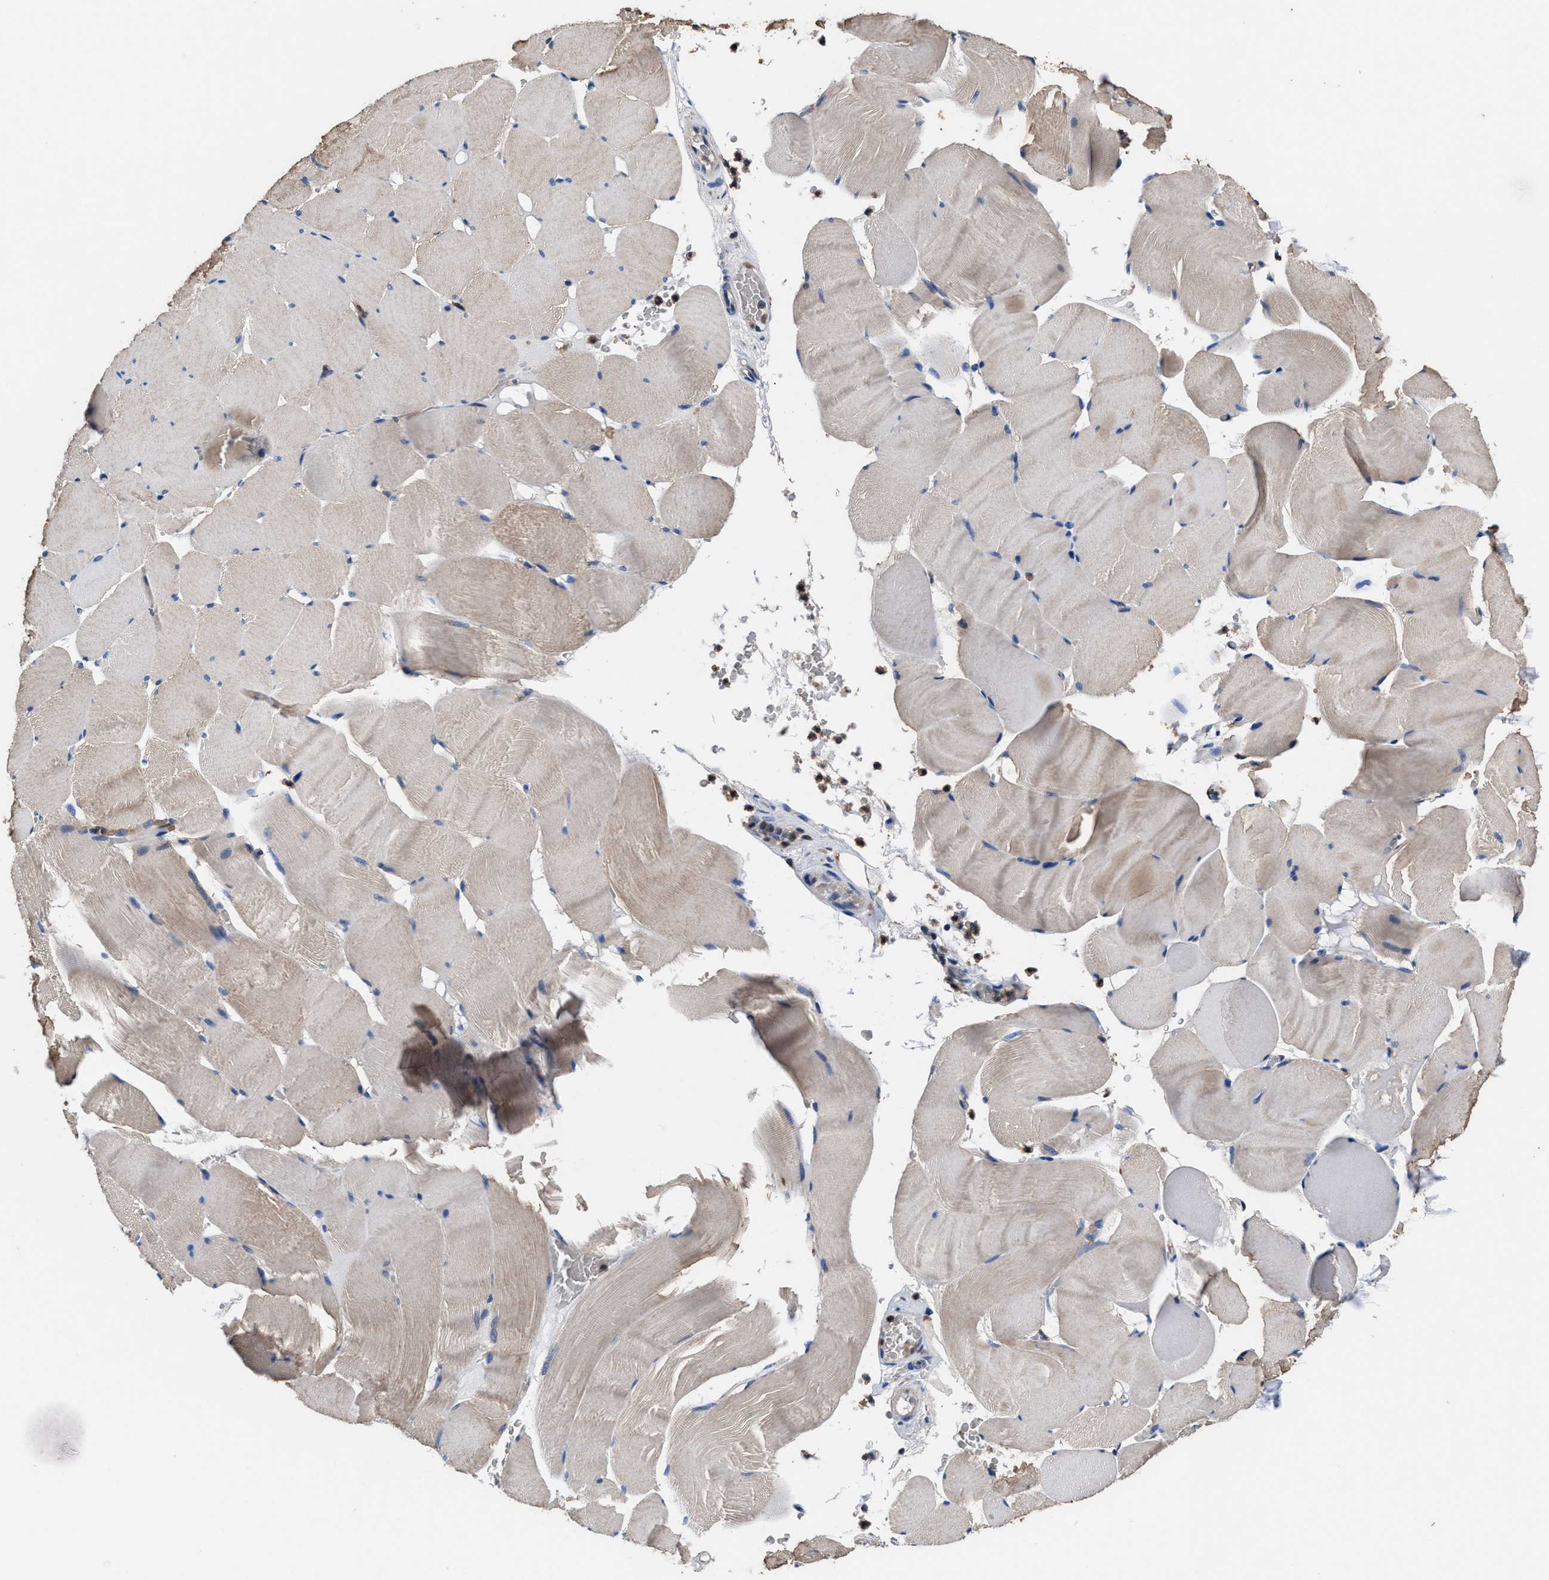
{"staining": {"intensity": "weak", "quantity": ">75%", "location": "cytoplasmic/membranous"}, "tissue": "skeletal muscle", "cell_type": "Myocytes", "image_type": "normal", "snomed": [{"axis": "morphology", "description": "Normal tissue, NOS"}, {"axis": "topography", "description": "Skeletal muscle"}], "caption": "A micrograph of skeletal muscle stained for a protein exhibits weak cytoplasmic/membranous brown staining in myocytes. (brown staining indicates protein expression, while blue staining denotes nuclei).", "gene": "ACLY", "patient": {"sex": "male", "age": 62}}